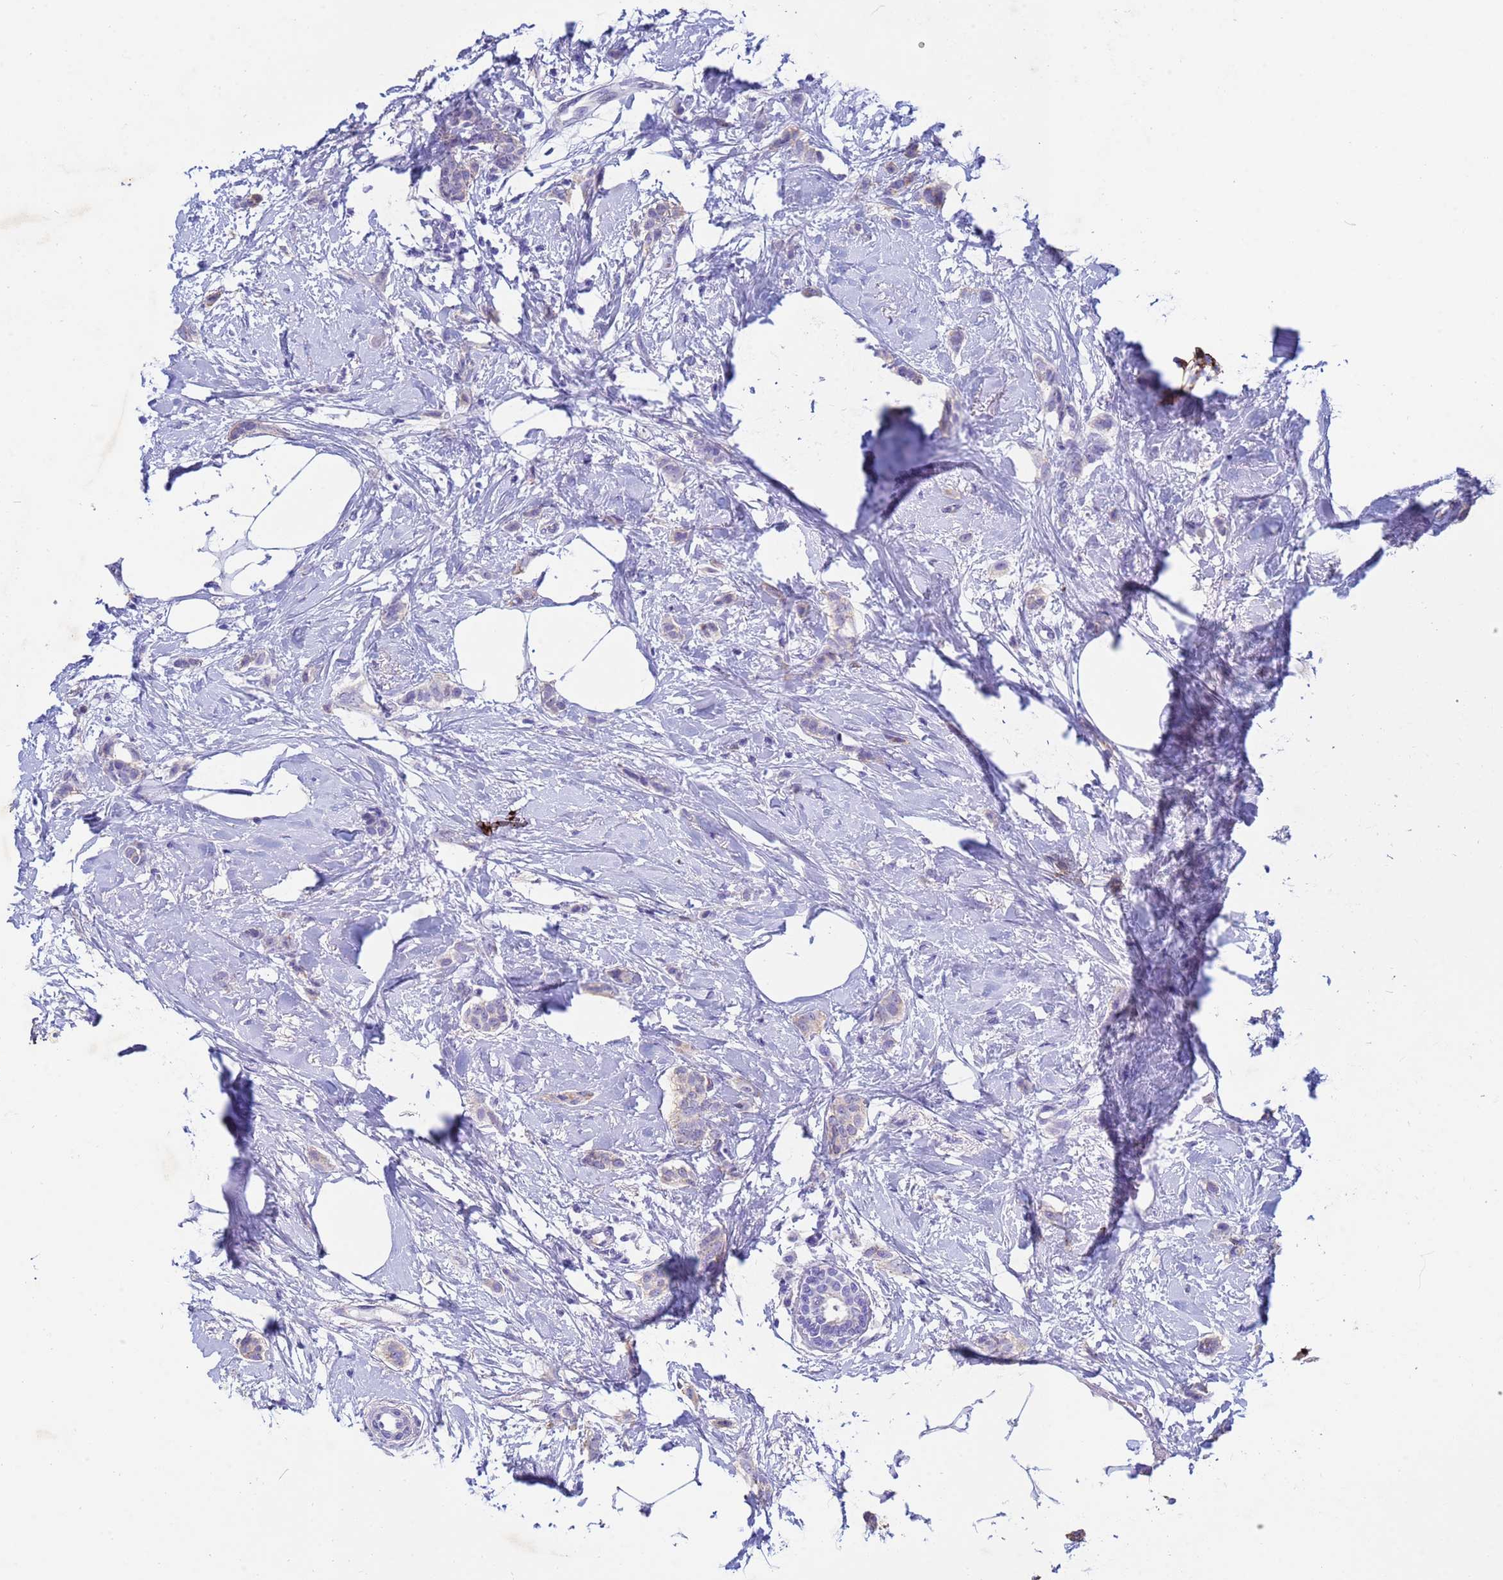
{"staining": {"intensity": "negative", "quantity": "none", "location": "none"}, "tissue": "breast cancer", "cell_type": "Tumor cells", "image_type": "cancer", "snomed": [{"axis": "morphology", "description": "Duct carcinoma"}, {"axis": "topography", "description": "Breast"}], "caption": "Breast cancer was stained to show a protein in brown. There is no significant staining in tumor cells. Nuclei are stained in blue.", "gene": "CSTB", "patient": {"sex": "female", "age": 72}}